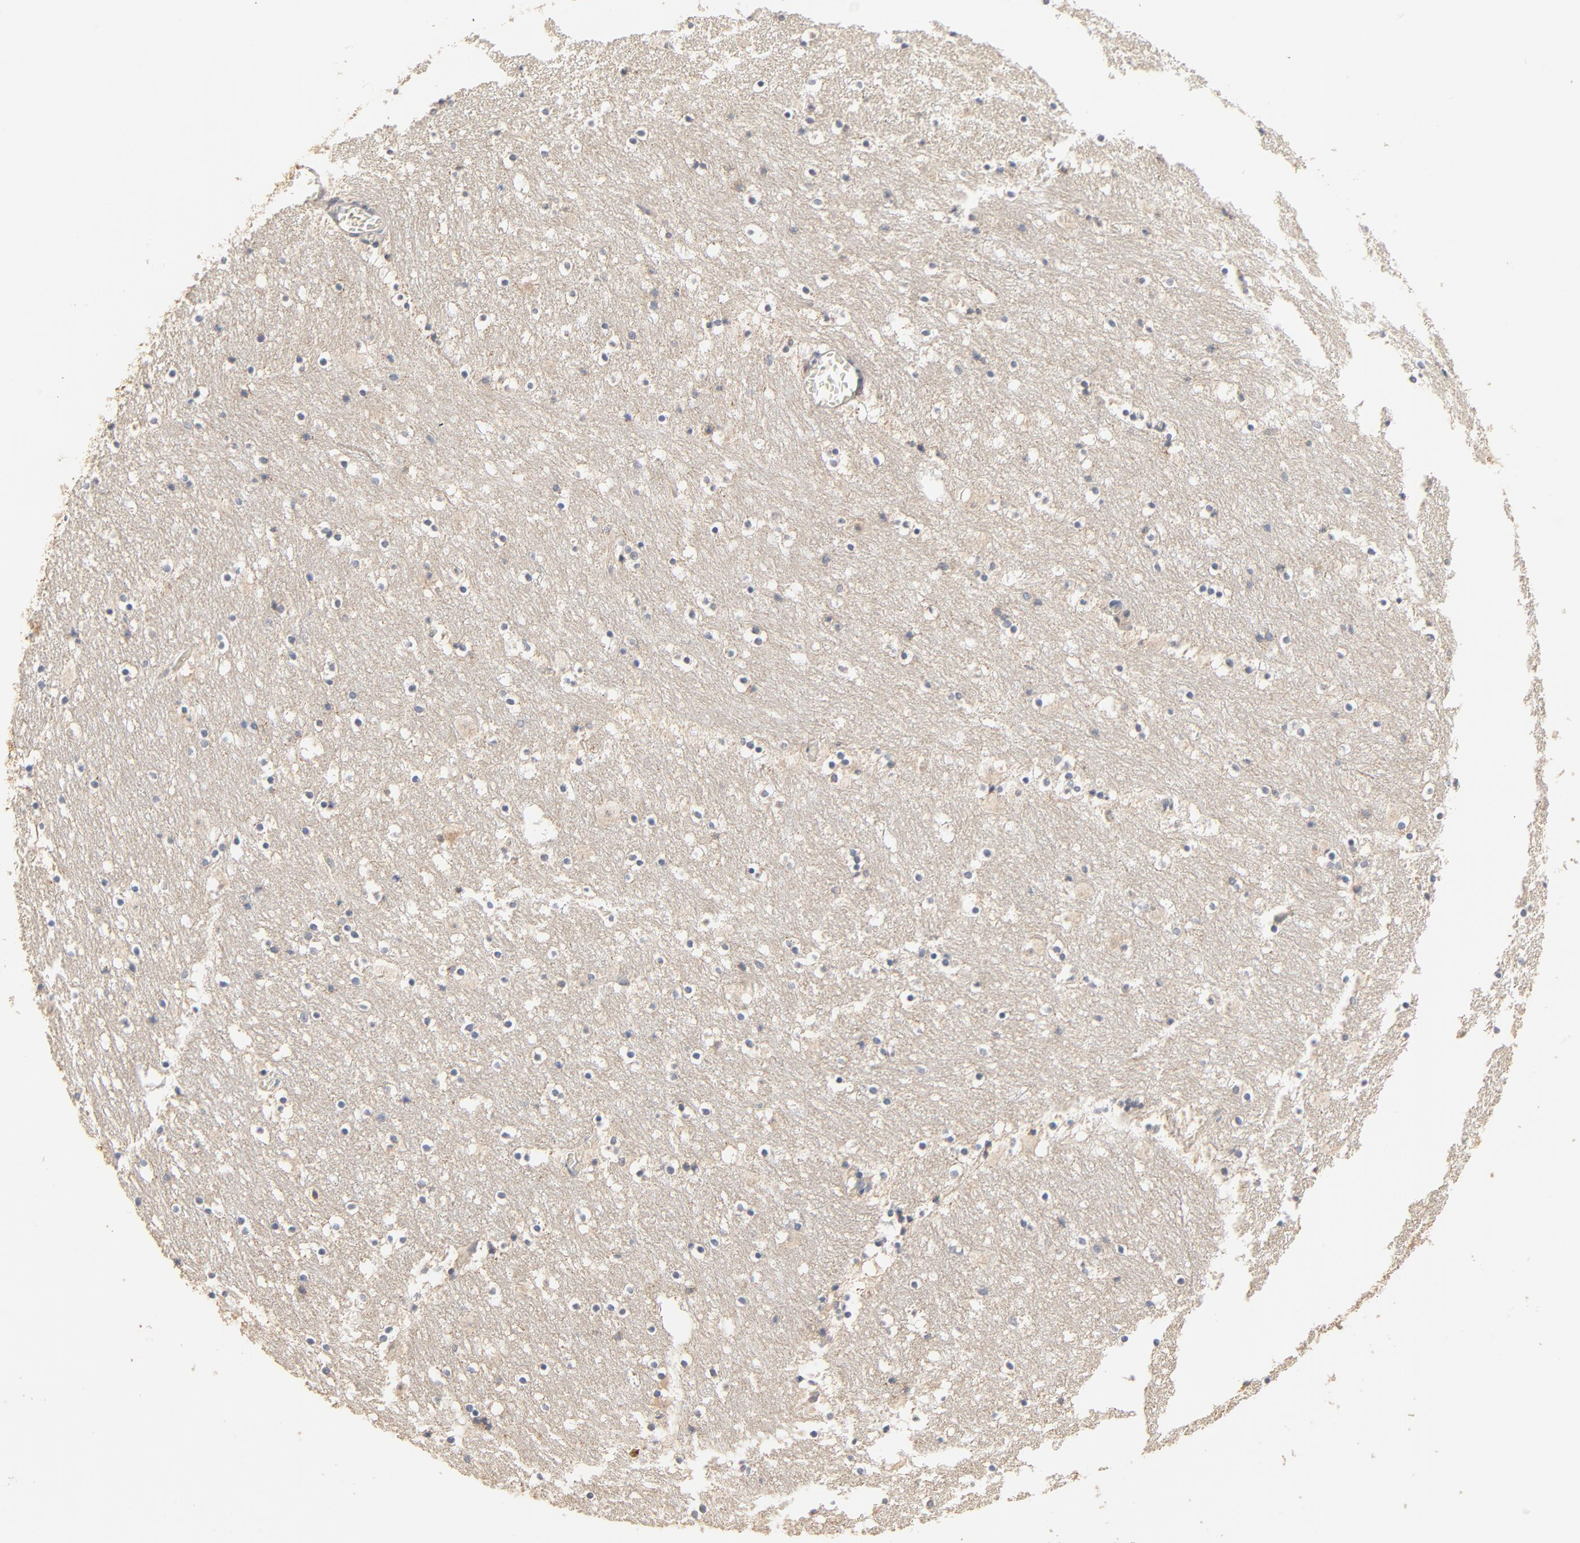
{"staining": {"intensity": "negative", "quantity": "none", "location": "none"}, "tissue": "caudate", "cell_type": "Glial cells", "image_type": "normal", "snomed": [{"axis": "morphology", "description": "Normal tissue, NOS"}, {"axis": "topography", "description": "Lateral ventricle wall"}], "caption": "Glial cells are negative for protein expression in benign human caudate. (DAB immunohistochemistry, high magnification).", "gene": "ZDHHC8", "patient": {"sex": "male", "age": 45}}